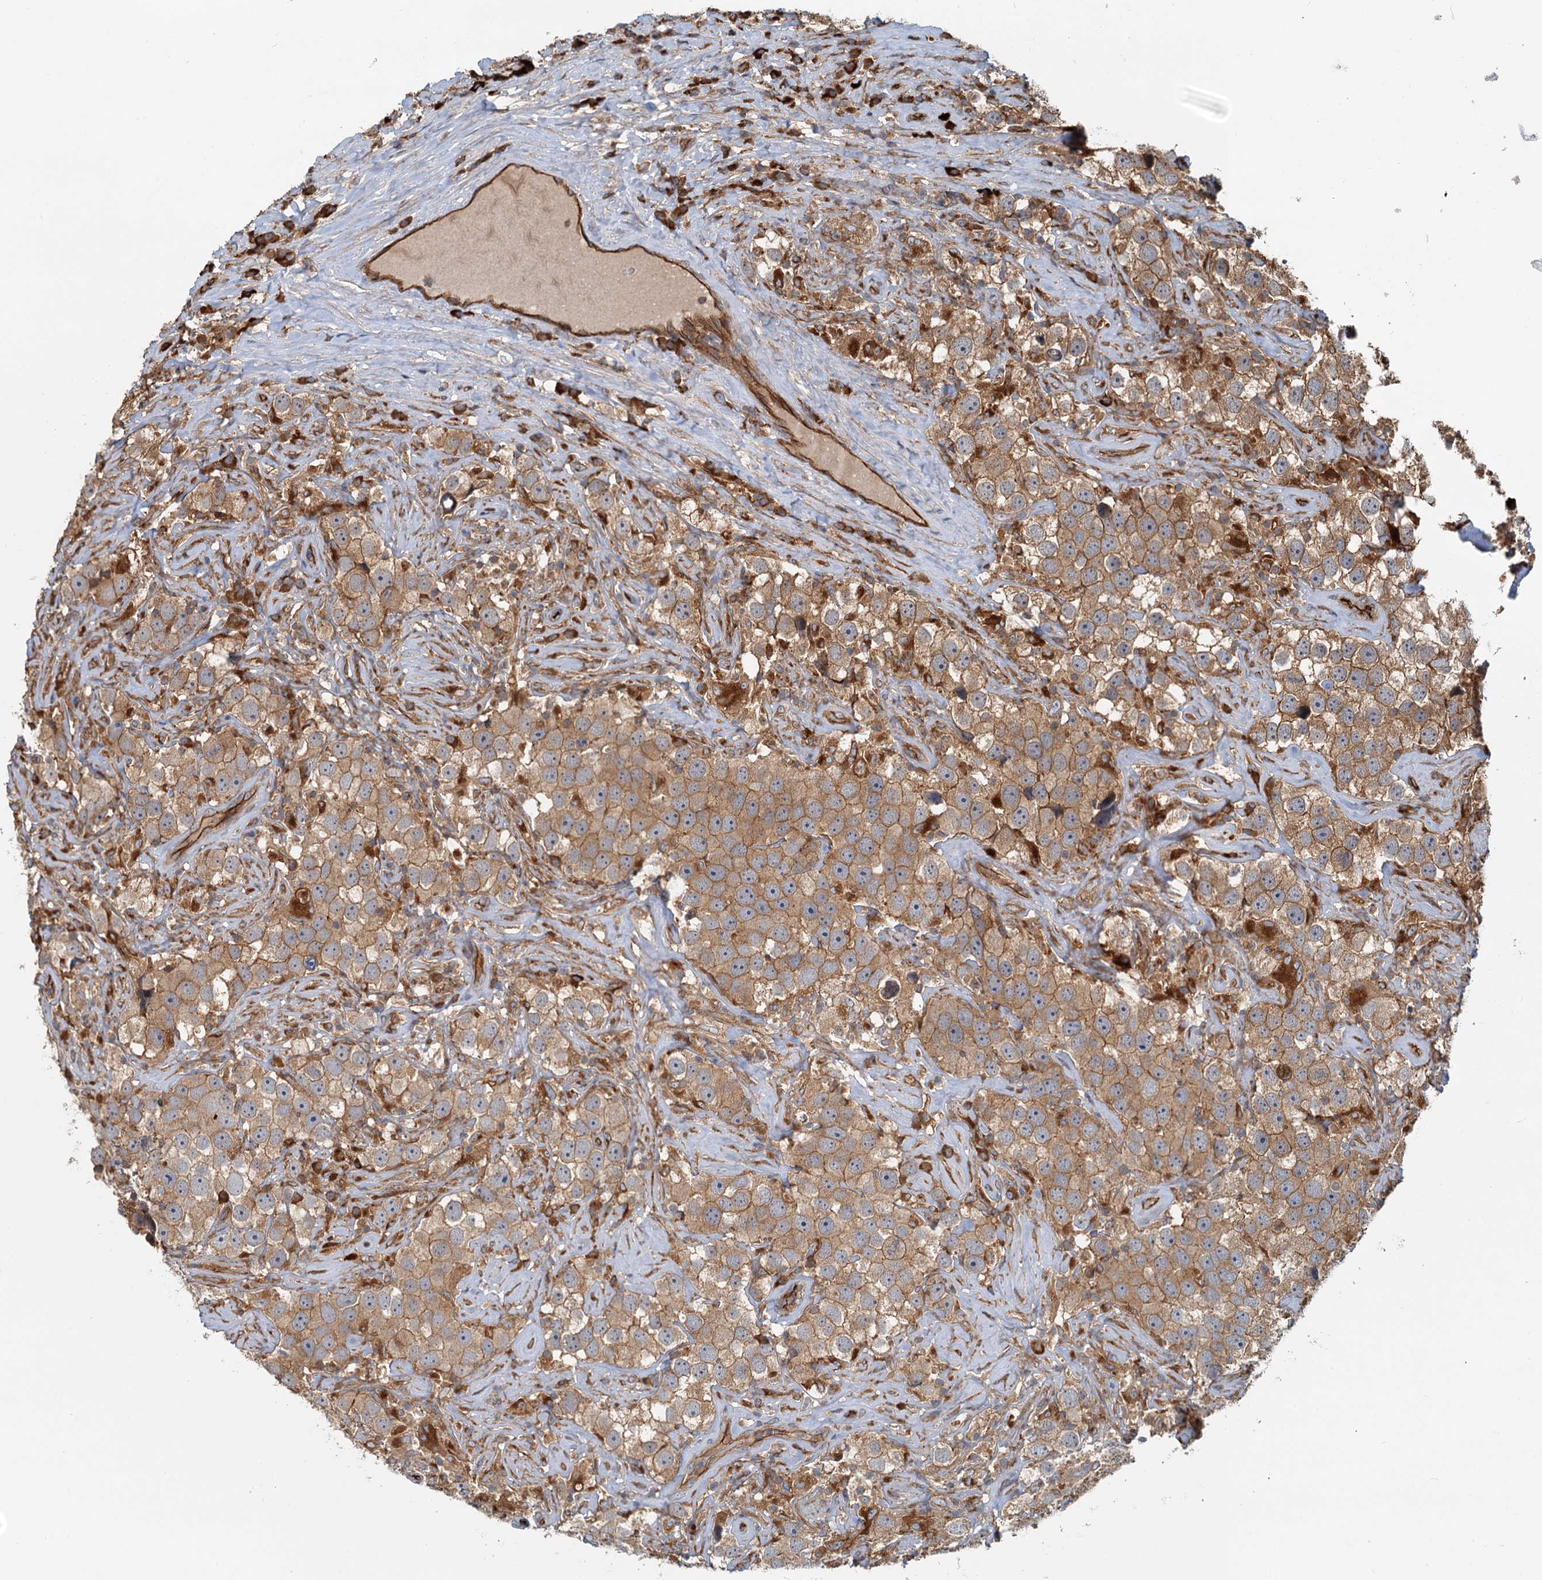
{"staining": {"intensity": "moderate", "quantity": ">75%", "location": "cytoplasmic/membranous"}, "tissue": "testis cancer", "cell_type": "Tumor cells", "image_type": "cancer", "snomed": [{"axis": "morphology", "description": "Seminoma, NOS"}, {"axis": "topography", "description": "Testis"}], "caption": "Protein expression analysis of testis seminoma shows moderate cytoplasmic/membranous positivity in about >75% of tumor cells.", "gene": "NIPAL3", "patient": {"sex": "male", "age": 49}}